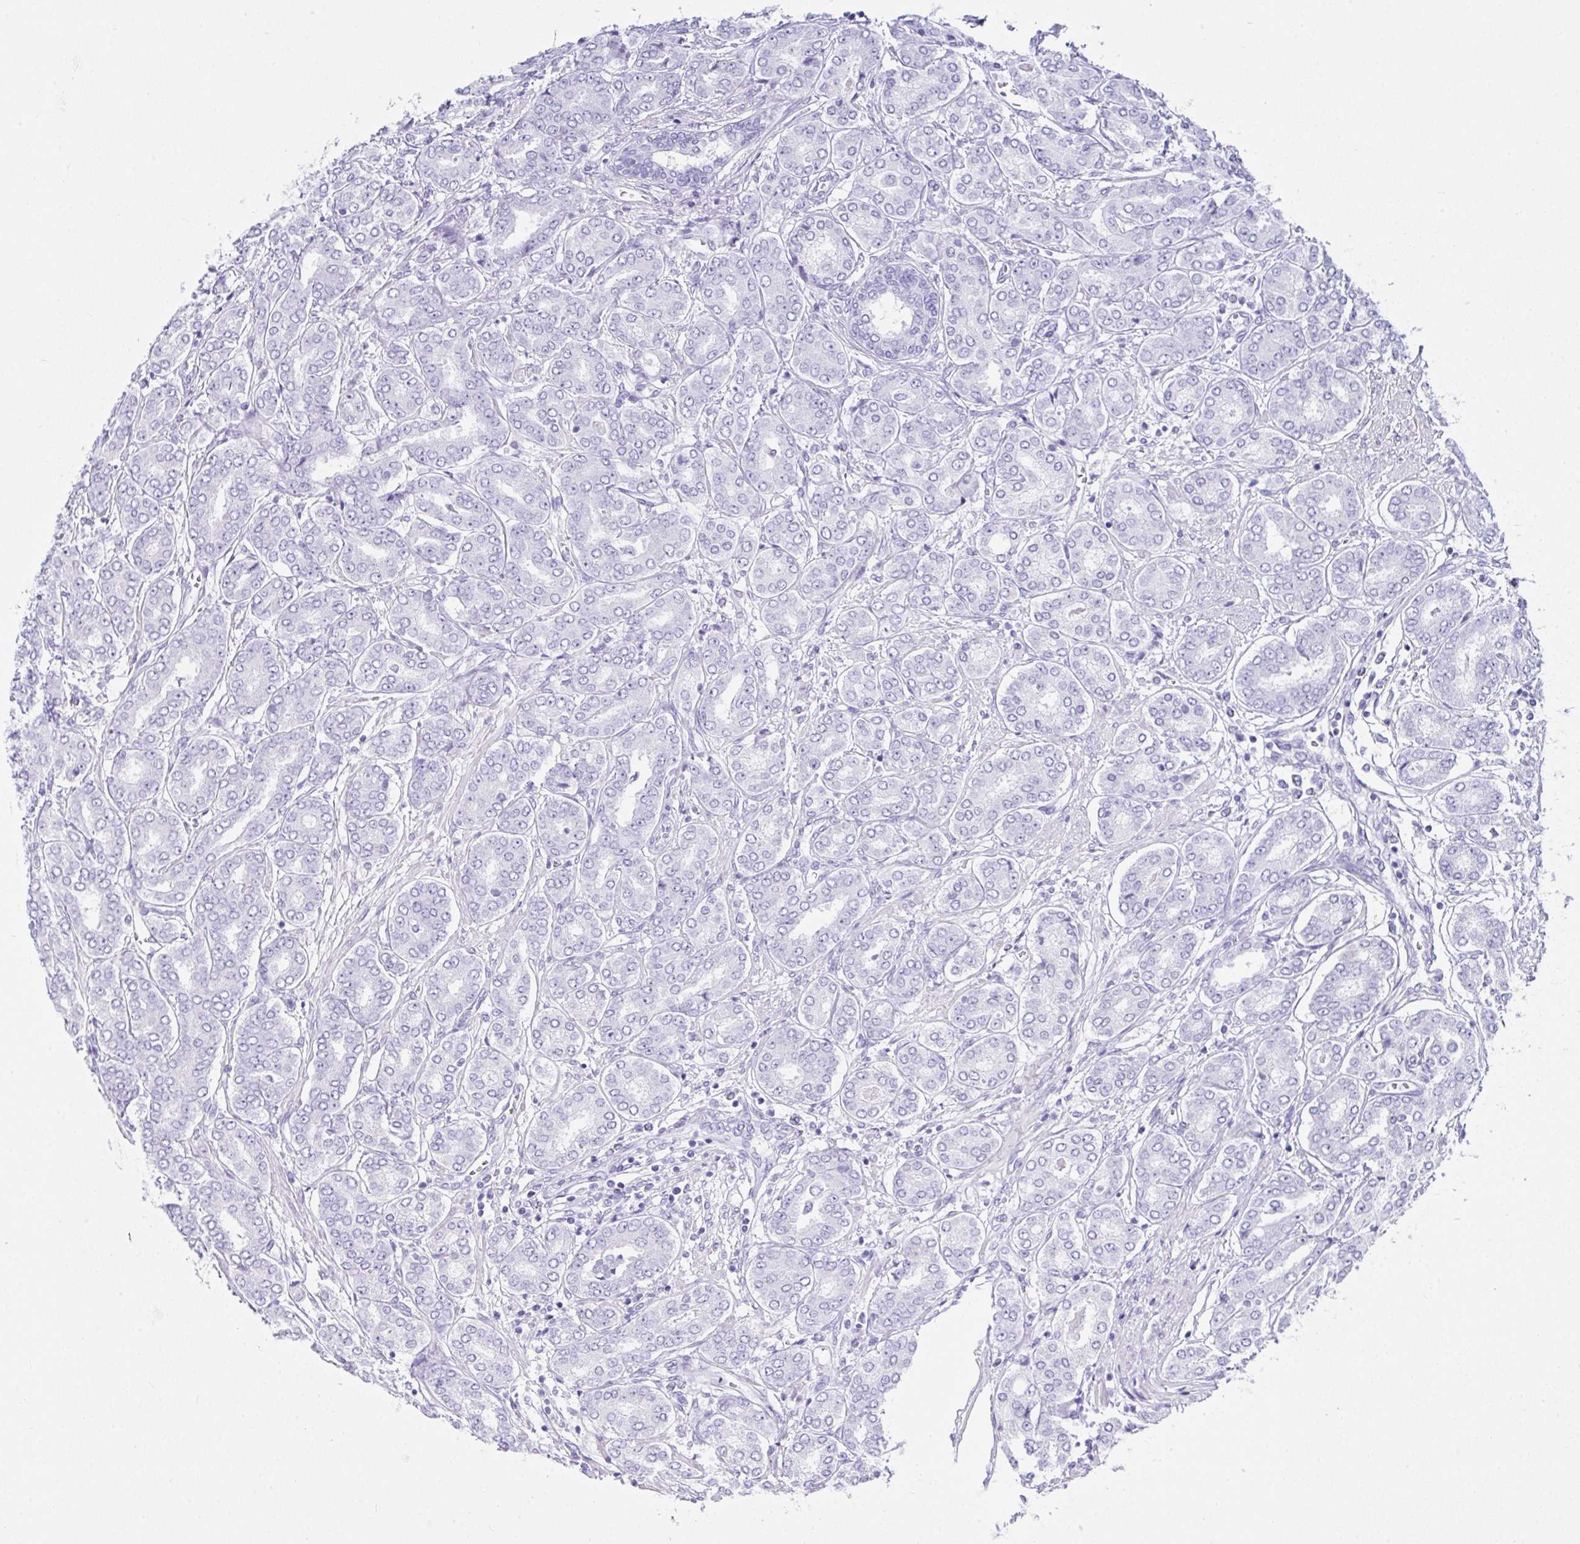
{"staining": {"intensity": "negative", "quantity": "none", "location": "none"}, "tissue": "prostate cancer", "cell_type": "Tumor cells", "image_type": "cancer", "snomed": [{"axis": "morphology", "description": "Adenocarcinoma, High grade"}, {"axis": "topography", "description": "Prostate"}], "caption": "The immunohistochemistry image has no significant expression in tumor cells of prostate adenocarcinoma (high-grade) tissue.", "gene": "LGALS4", "patient": {"sex": "male", "age": 72}}